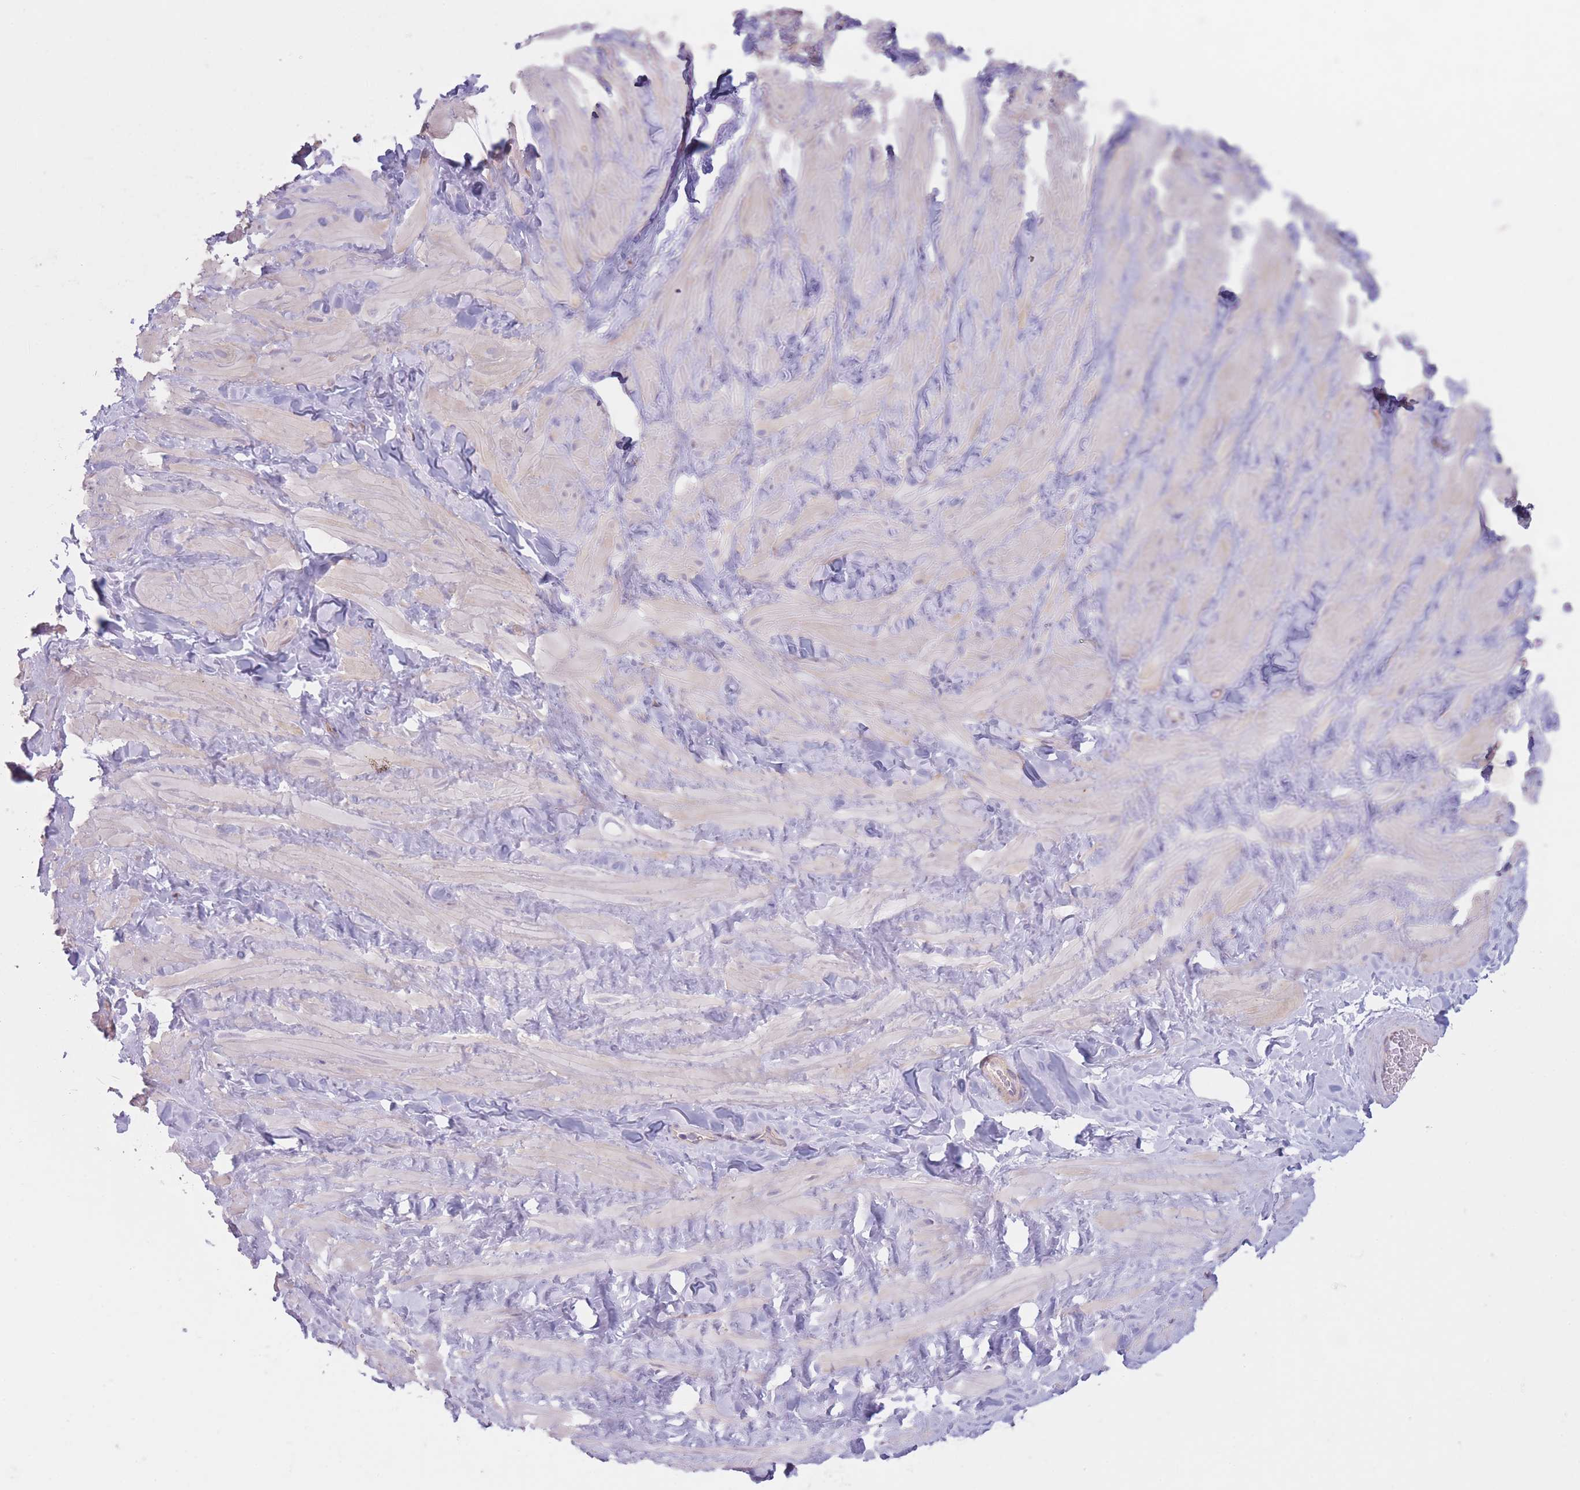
{"staining": {"intensity": "negative", "quantity": "none", "location": "none"}, "tissue": "adipose tissue", "cell_type": "Adipocytes", "image_type": "normal", "snomed": [{"axis": "morphology", "description": "Normal tissue, NOS"}, {"axis": "topography", "description": "Soft tissue"}, {"axis": "topography", "description": "Vascular tissue"}], "caption": "The image demonstrates no significant expression in adipocytes of adipose tissue. Nuclei are stained in blue.", "gene": "SERPINB3", "patient": {"sex": "male", "age": 41}}